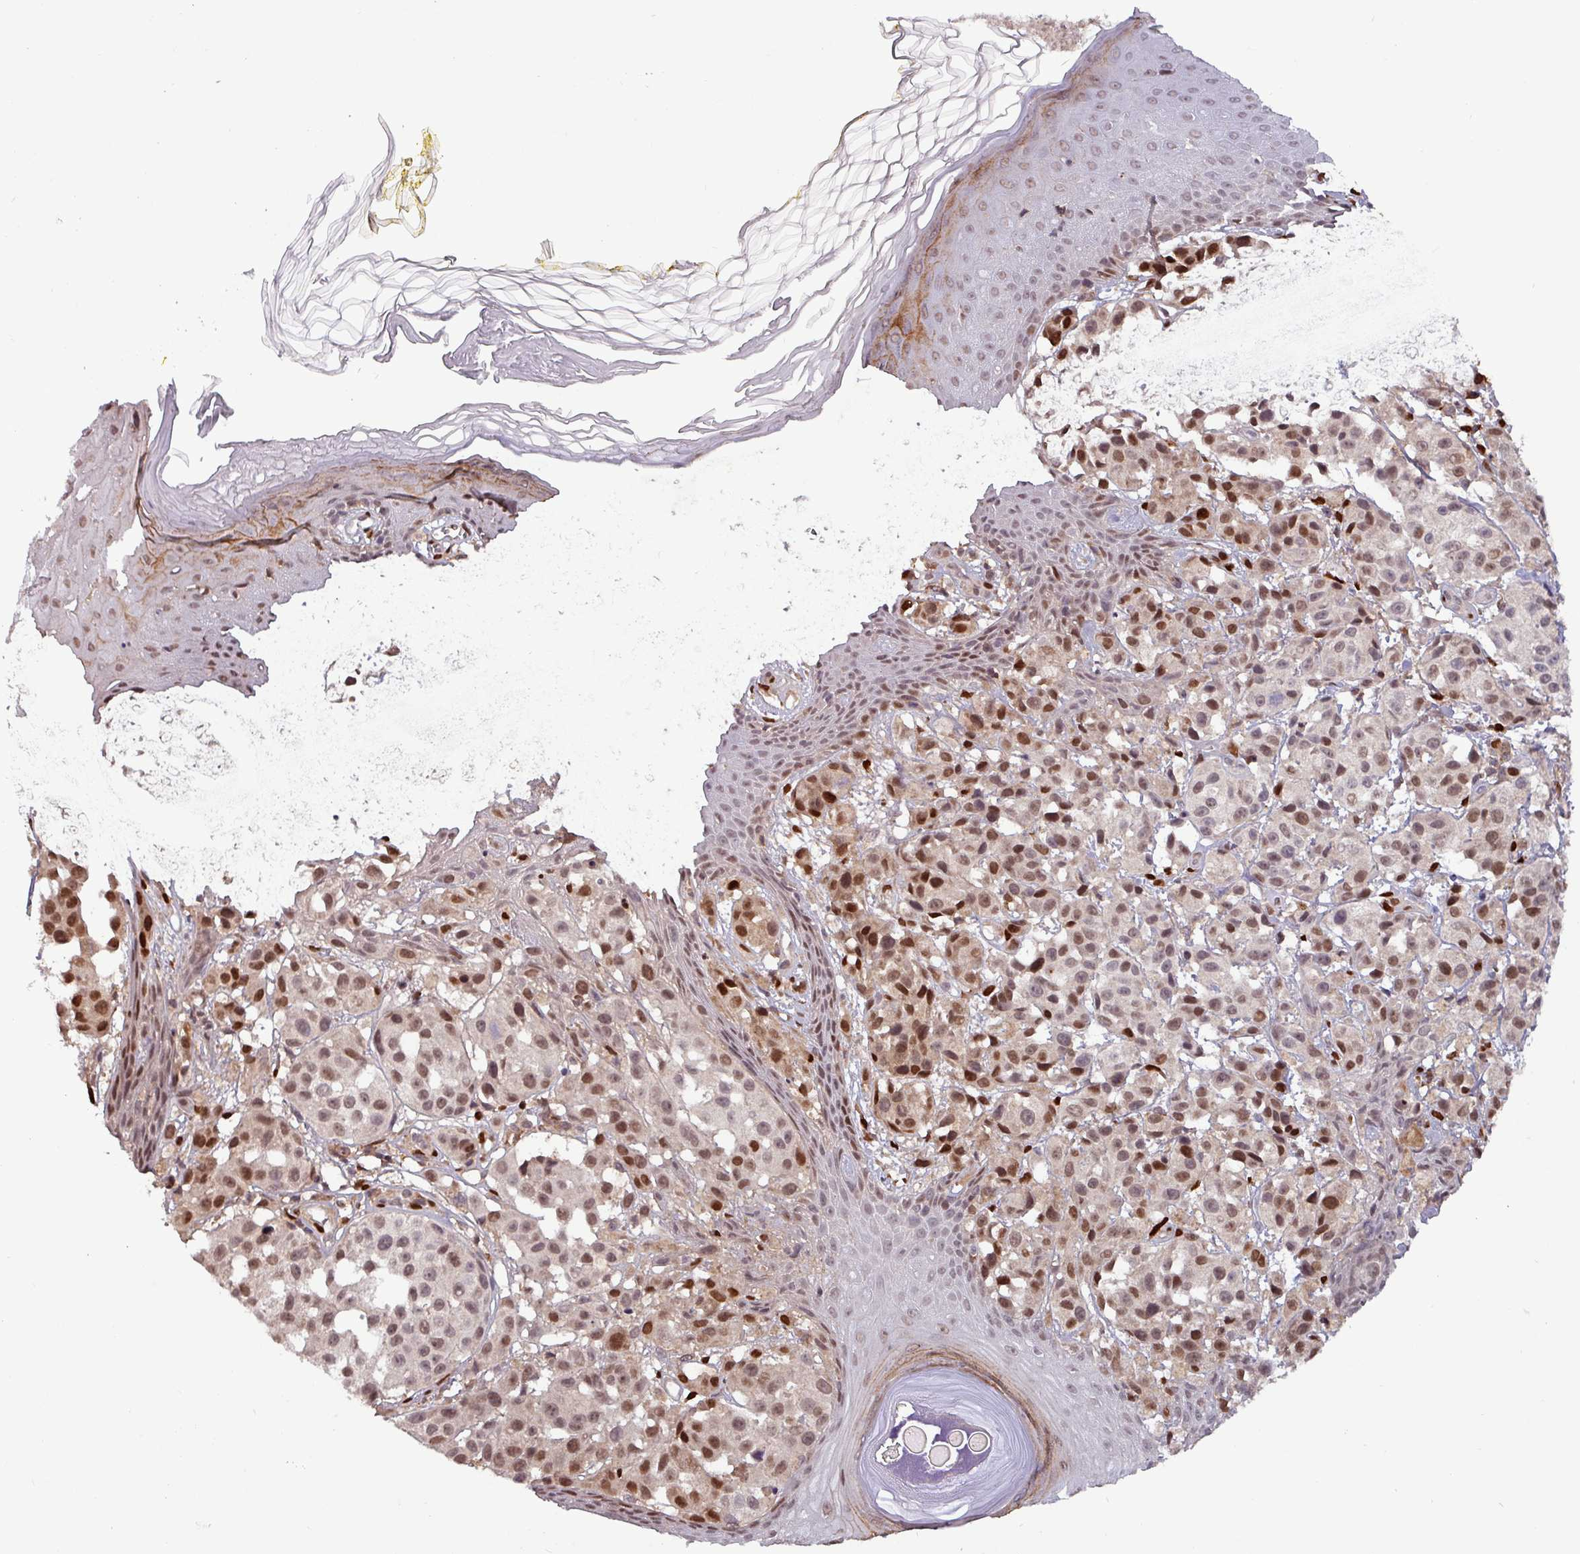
{"staining": {"intensity": "strong", "quantity": "25%-75%", "location": "nuclear"}, "tissue": "melanoma", "cell_type": "Tumor cells", "image_type": "cancer", "snomed": [{"axis": "morphology", "description": "Malignant melanoma, NOS"}, {"axis": "topography", "description": "Skin"}], "caption": "Protein expression analysis of melanoma reveals strong nuclear positivity in about 25%-75% of tumor cells.", "gene": "PRRX1", "patient": {"sex": "male", "age": 39}}